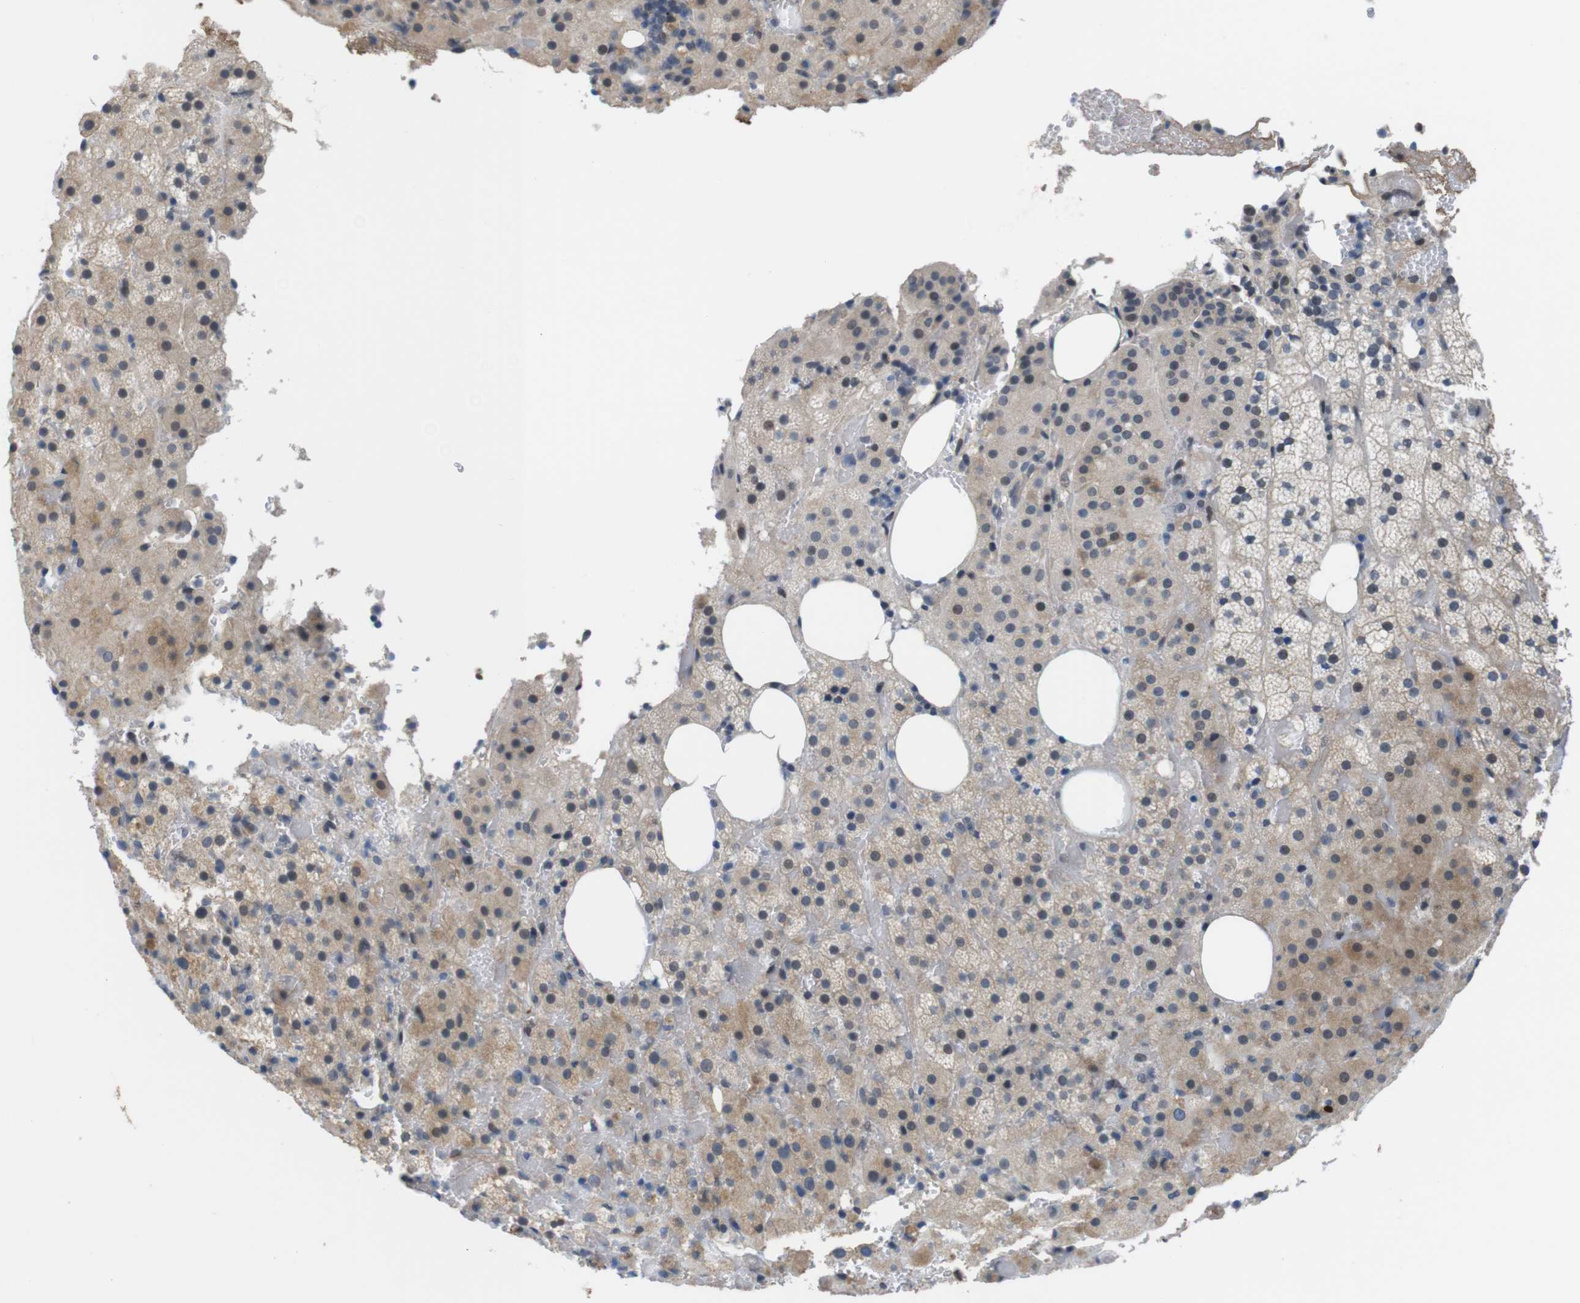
{"staining": {"intensity": "moderate", "quantity": "25%-75%", "location": "cytoplasmic/membranous,nuclear"}, "tissue": "adrenal gland", "cell_type": "Glandular cells", "image_type": "normal", "snomed": [{"axis": "morphology", "description": "Normal tissue, NOS"}, {"axis": "topography", "description": "Adrenal gland"}], "caption": "A high-resolution micrograph shows immunohistochemistry staining of normal adrenal gland, which exhibits moderate cytoplasmic/membranous,nuclear positivity in about 25%-75% of glandular cells.", "gene": "SMCO2", "patient": {"sex": "female", "age": 59}}